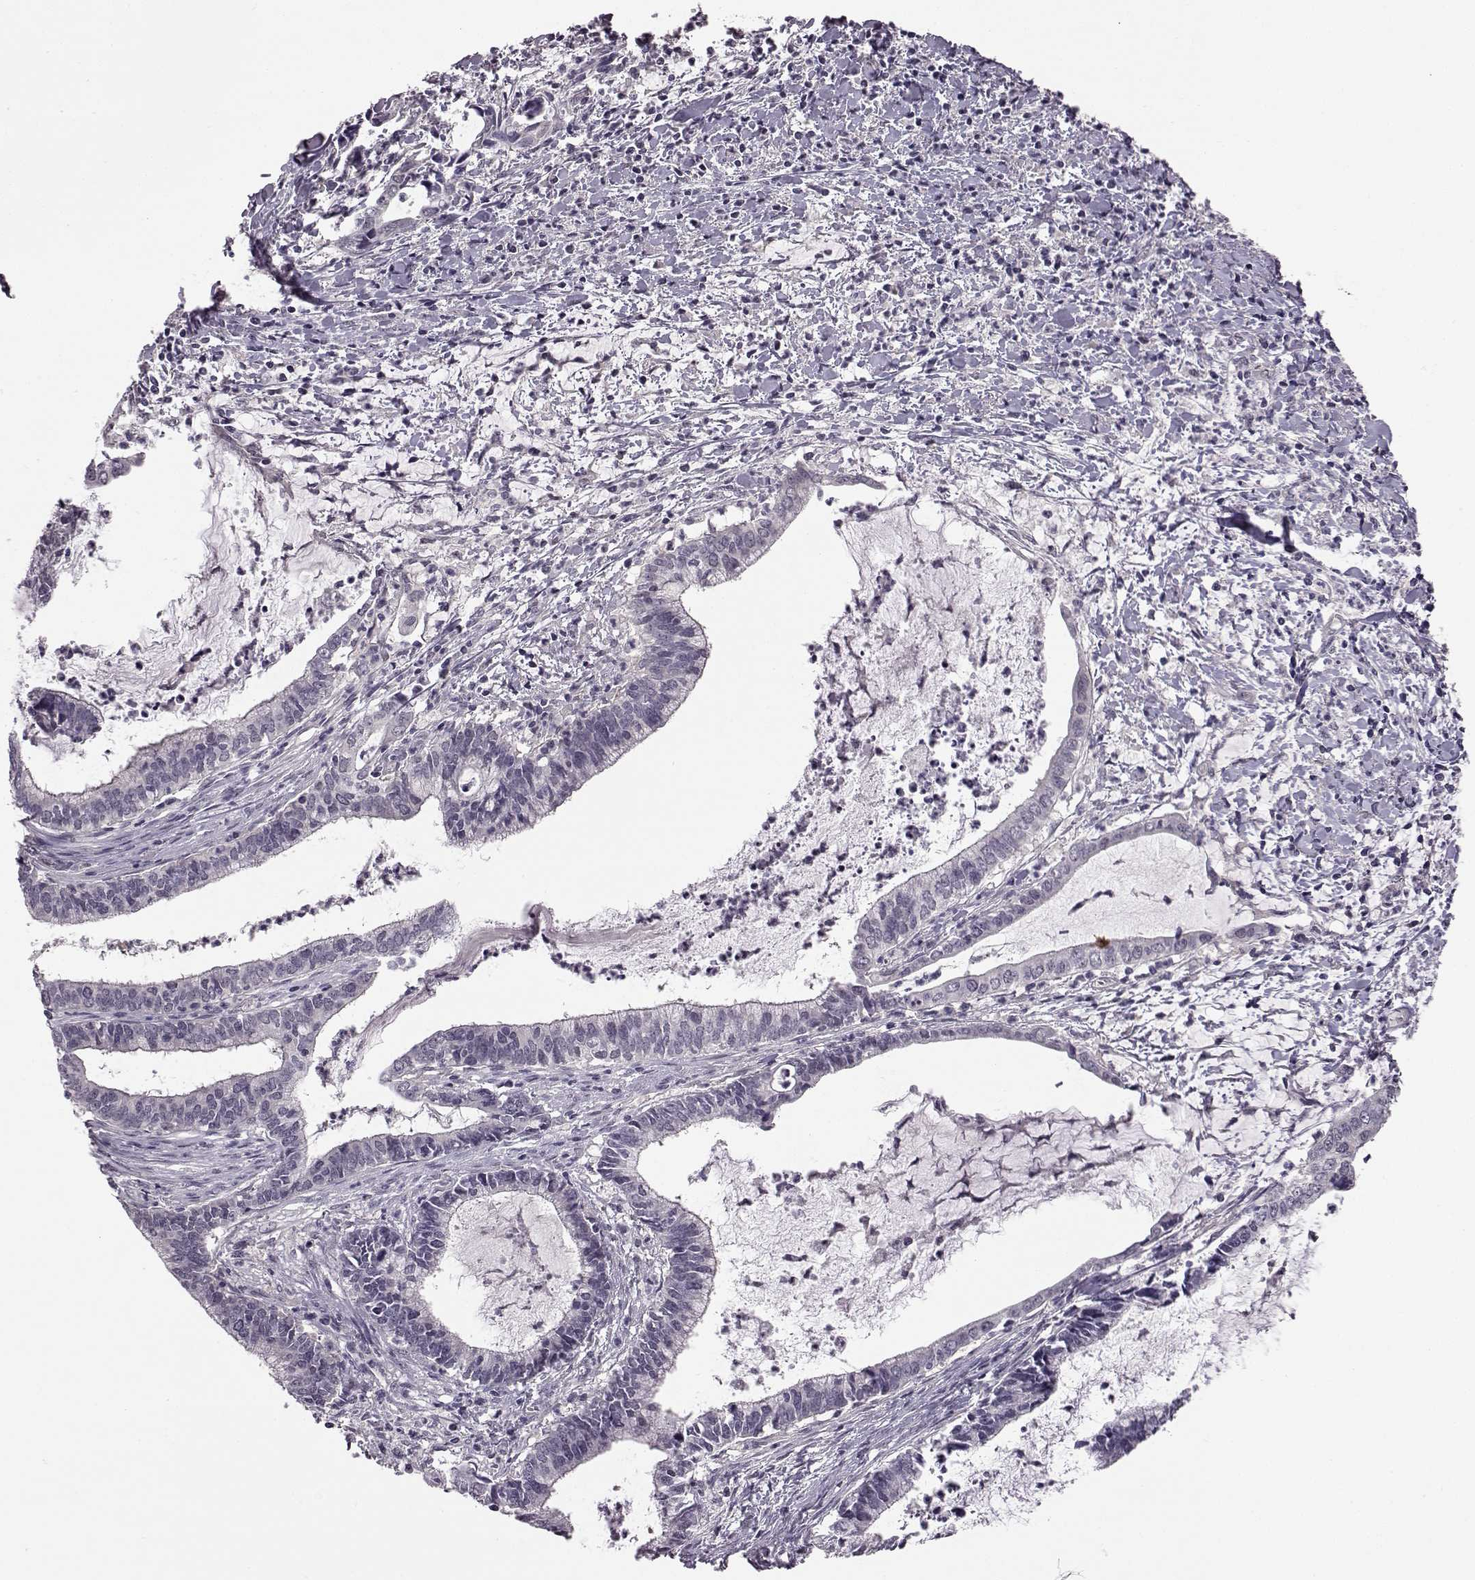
{"staining": {"intensity": "negative", "quantity": "none", "location": "none"}, "tissue": "cervical cancer", "cell_type": "Tumor cells", "image_type": "cancer", "snomed": [{"axis": "morphology", "description": "Adenocarcinoma, NOS"}, {"axis": "topography", "description": "Cervix"}], "caption": "An immunohistochemistry histopathology image of adenocarcinoma (cervical) is shown. There is no staining in tumor cells of adenocarcinoma (cervical). Nuclei are stained in blue.", "gene": "C10orf62", "patient": {"sex": "female", "age": 42}}